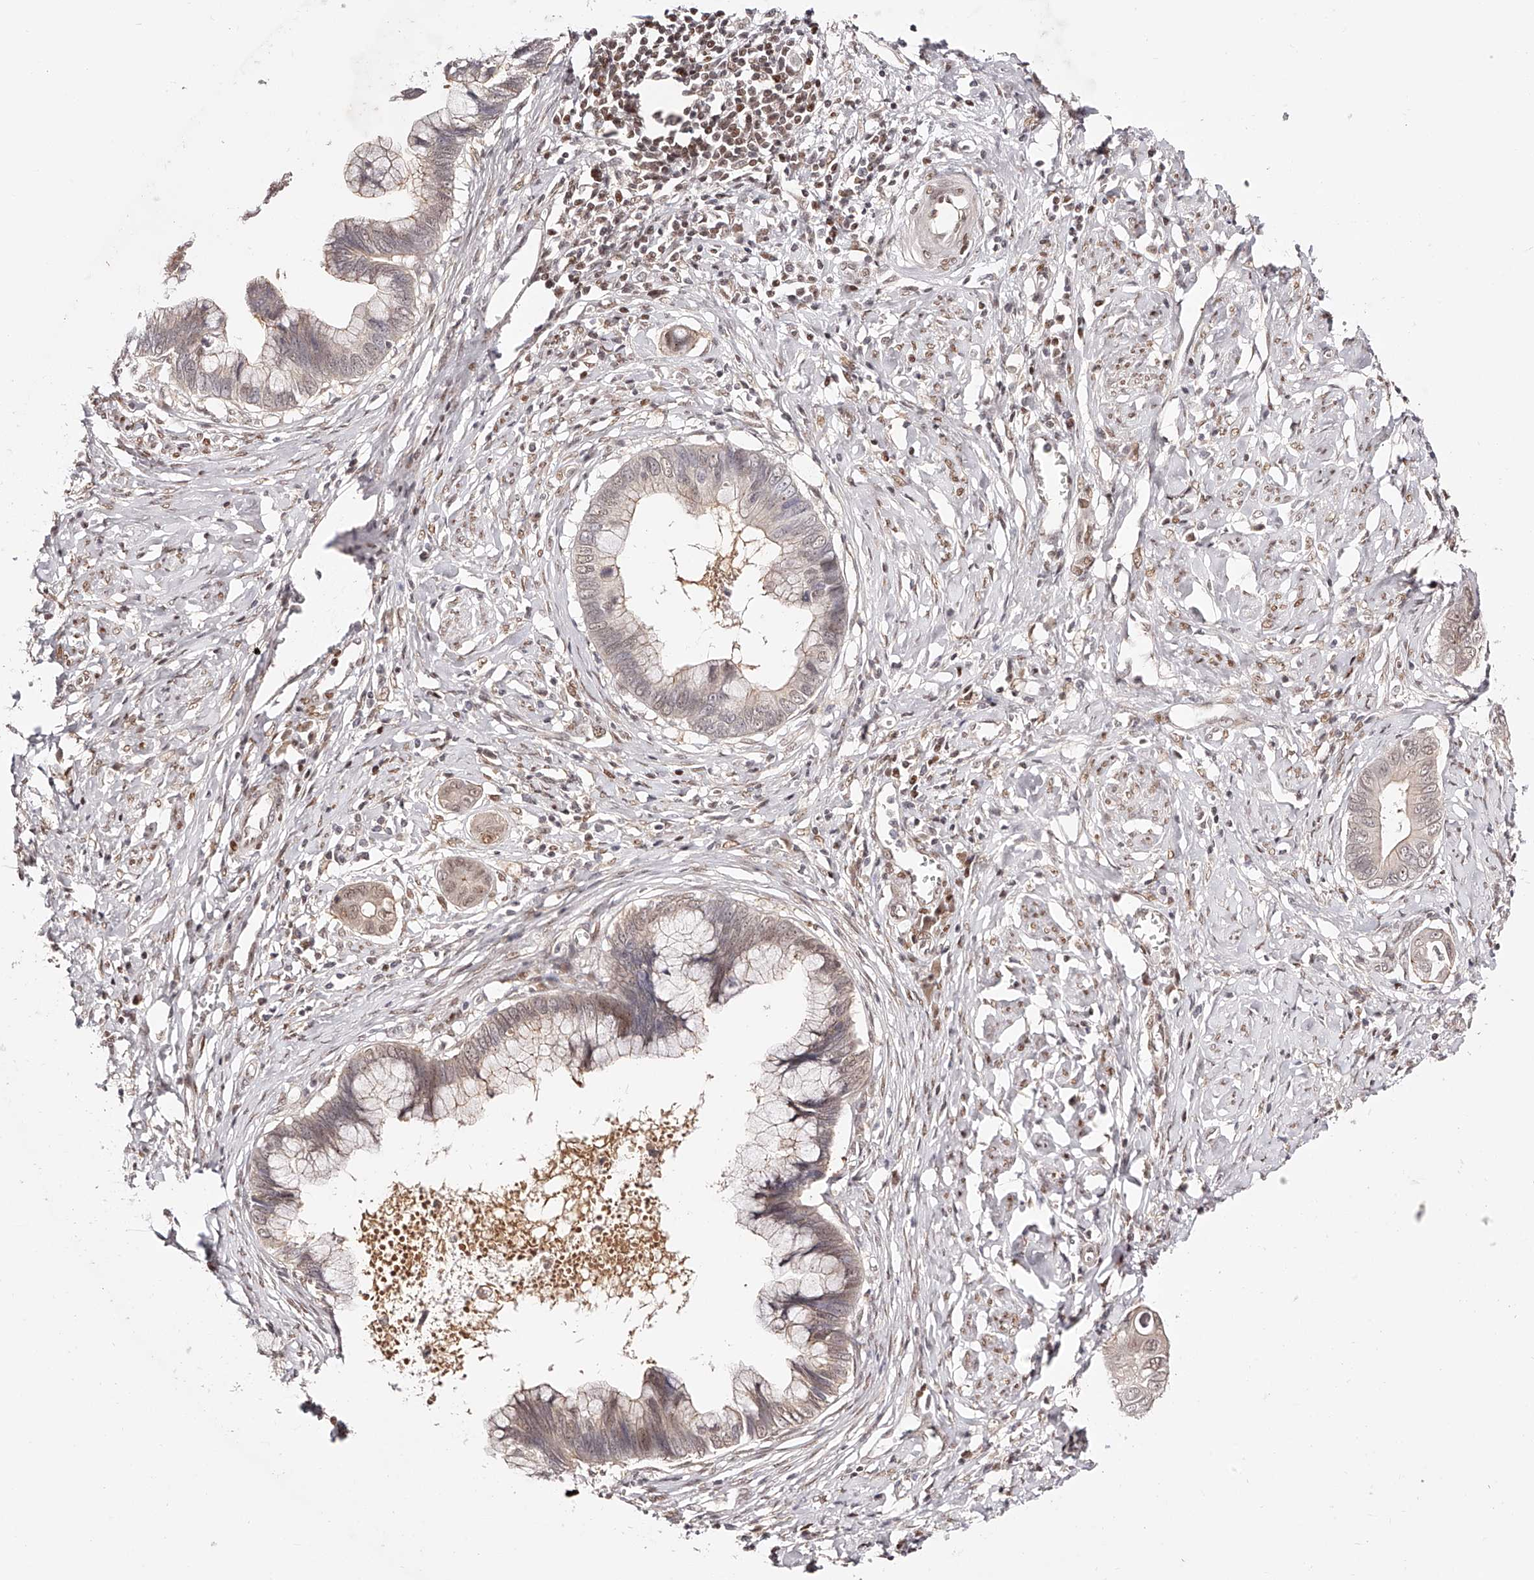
{"staining": {"intensity": "weak", "quantity": "25%-75%", "location": "cytoplasmic/membranous,nuclear"}, "tissue": "cervical cancer", "cell_type": "Tumor cells", "image_type": "cancer", "snomed": [{"axis": "morphology", "description": "Adenocarcinoma, NOS"}, {"axis": "topography", "description": "Cervix"}], "caption": "Human cervical adenocarcinoma stained for a protein (brown) exhibits weak cytoplasmic/membranous and nuclear positive staining in about 25%-75% of tumor cells.", "gene": "USF3", "patient": {"sex": "female", "age": 44}}